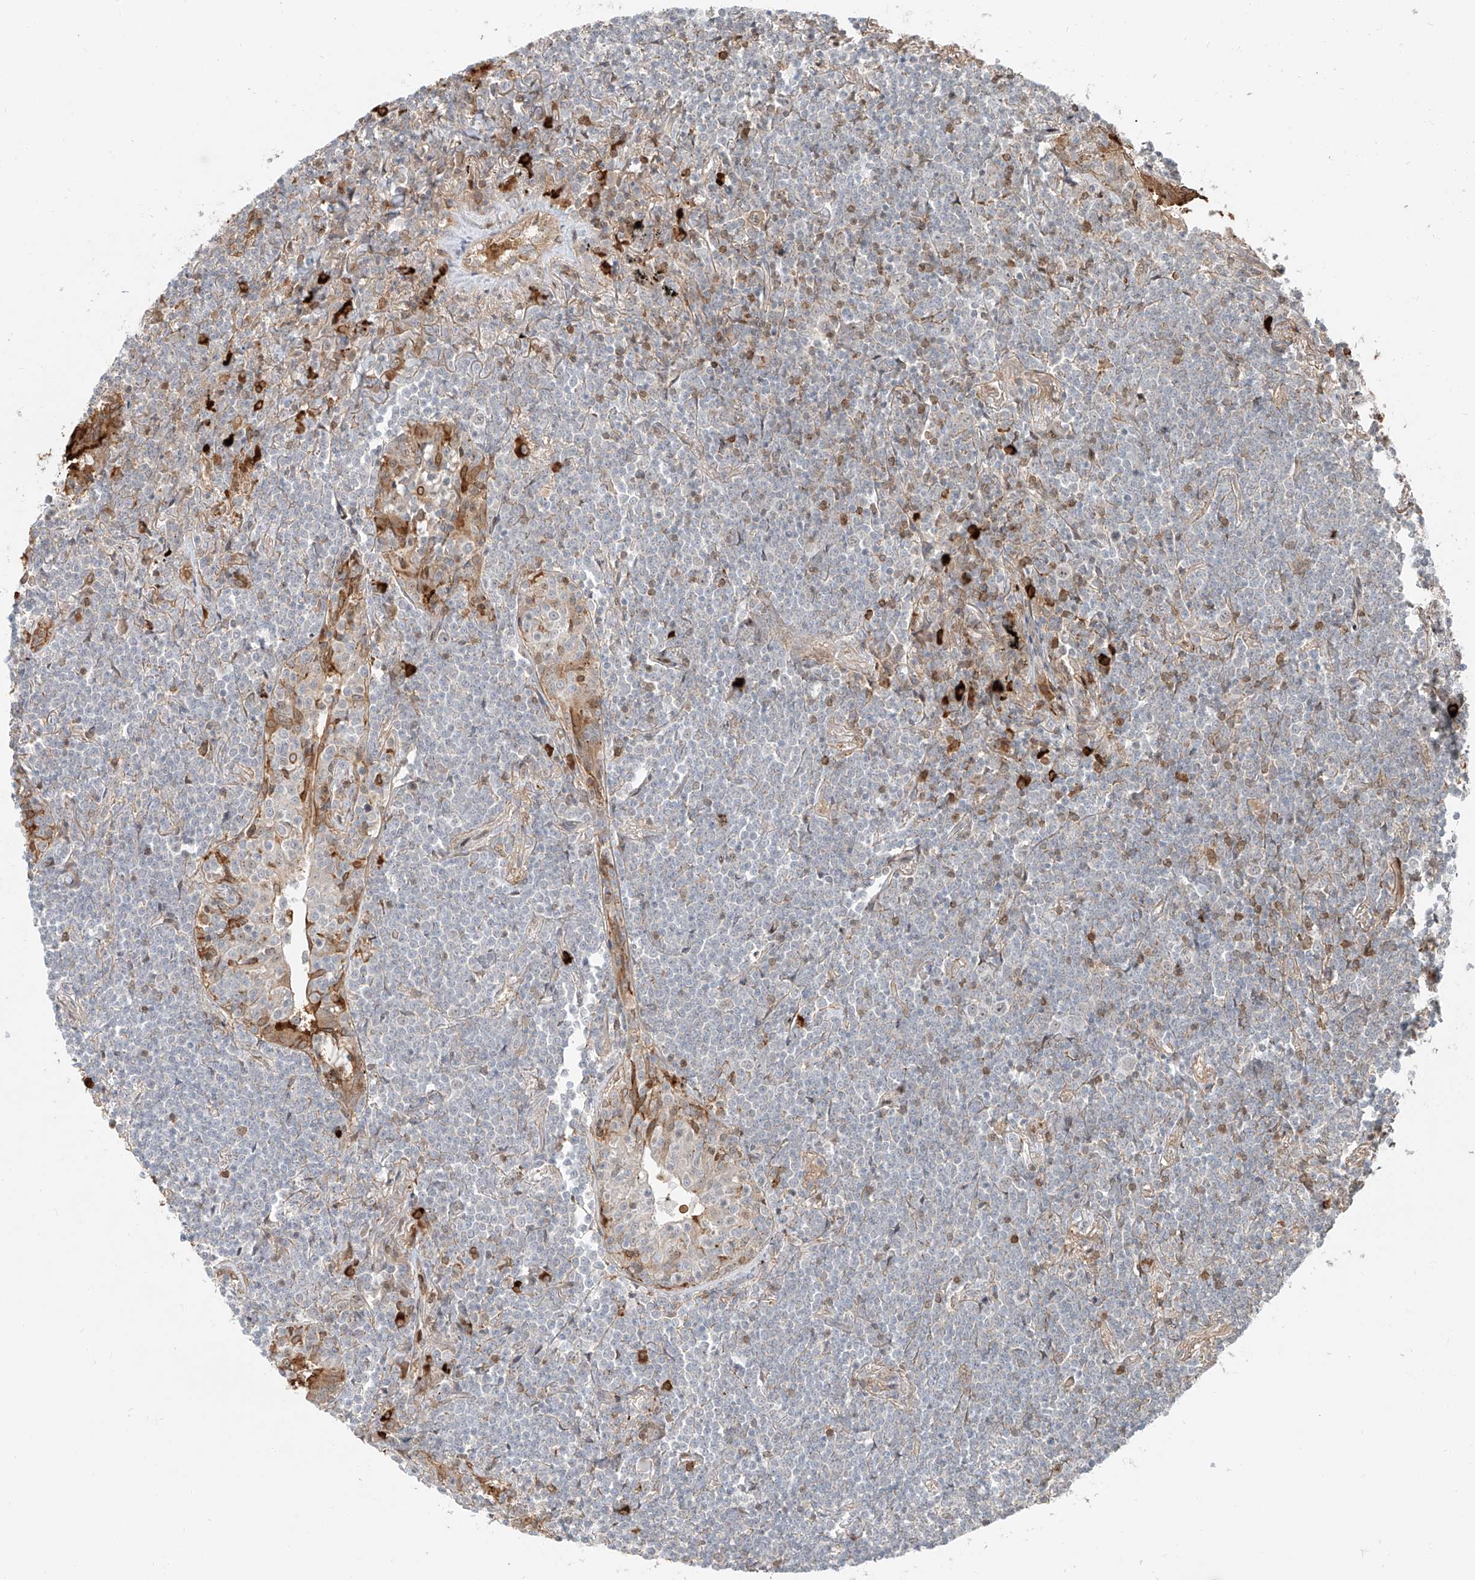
{"staining": {"intensity": "negative", "quantity": "none", "location": "none"}, "tissue": "lymphoma", "cell_type": "Tumor cells", "image_type": "cancer", "snomed": [{"axis": "morphology", "description": "Malignant lymphoma, non-Hodgkin's type, Low grade"}, {"axis": "topography", "description": "Lung"}], "caption": "High magnification brightfield microscopy of lymphoma stained with DAB (brown) and counterstained with hematoxylin (blue): tumor cells show no significant expression.", "gene": "CEP162", "patient": {"sex": "female", "age": 71}}